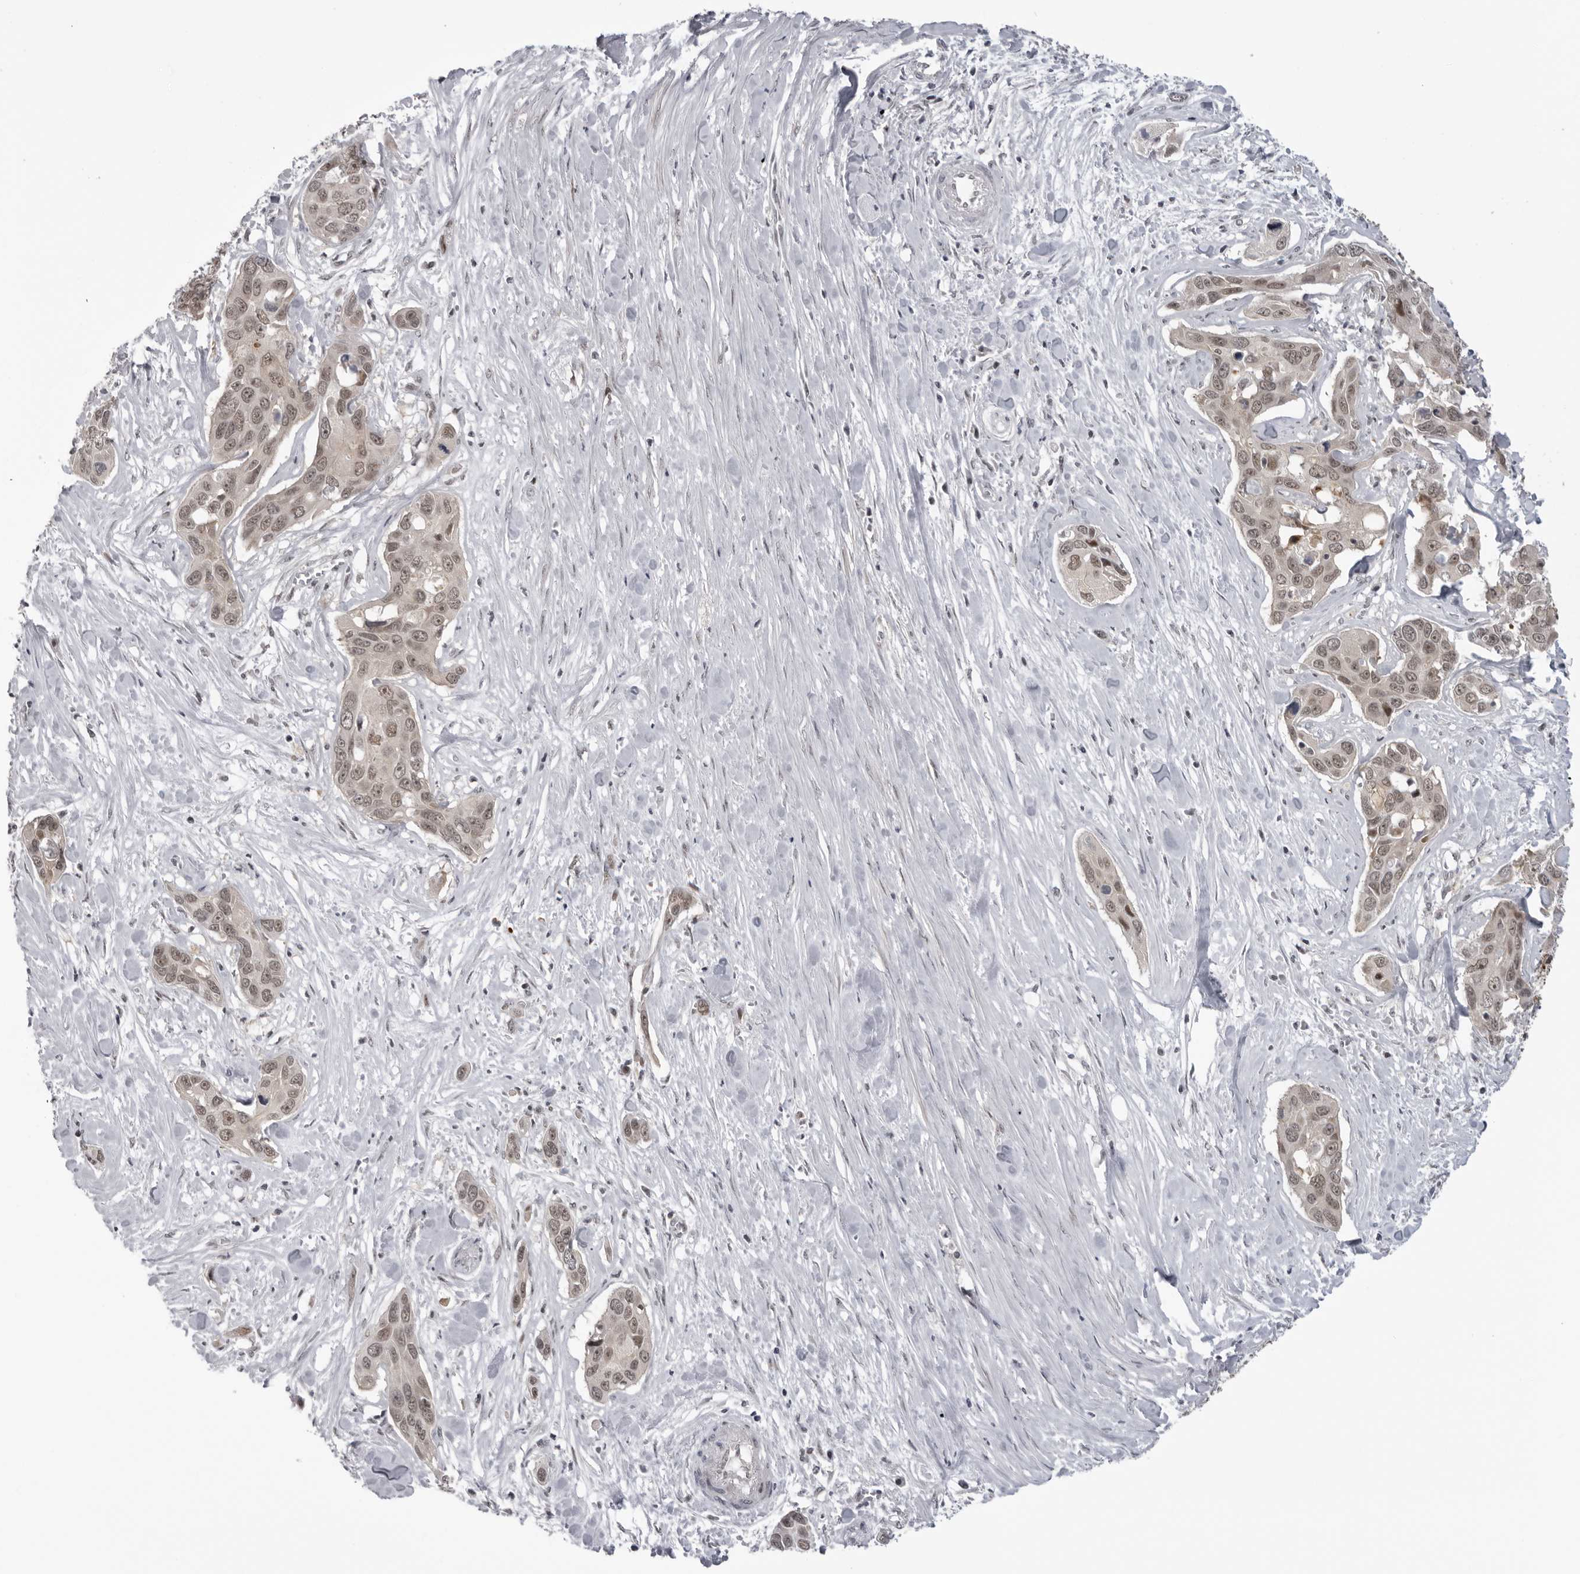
{"staining": {"intensity": "weak", "quantity": ">75%", "location": "cytoplasmic/membranous,nuclear"}, "tissue": "pancreatic cancer", "cell_type": "Tumor cells", "image_type": "cancer", "snomed": [{"axis": "morphology", "description": "Adenocarcinoma, NOS"}, {"axis": "topography", "description": "Pancreas"}], "caption": "Protein analysis of adenocarcinoma (pancreatic) tissue demonstrates weak cytoplasmic/membranous and nuclear expression in approximately >75% of tumor cells.", "gene": "ALPK2", "patient": {"sex": "female", "age": 60}}